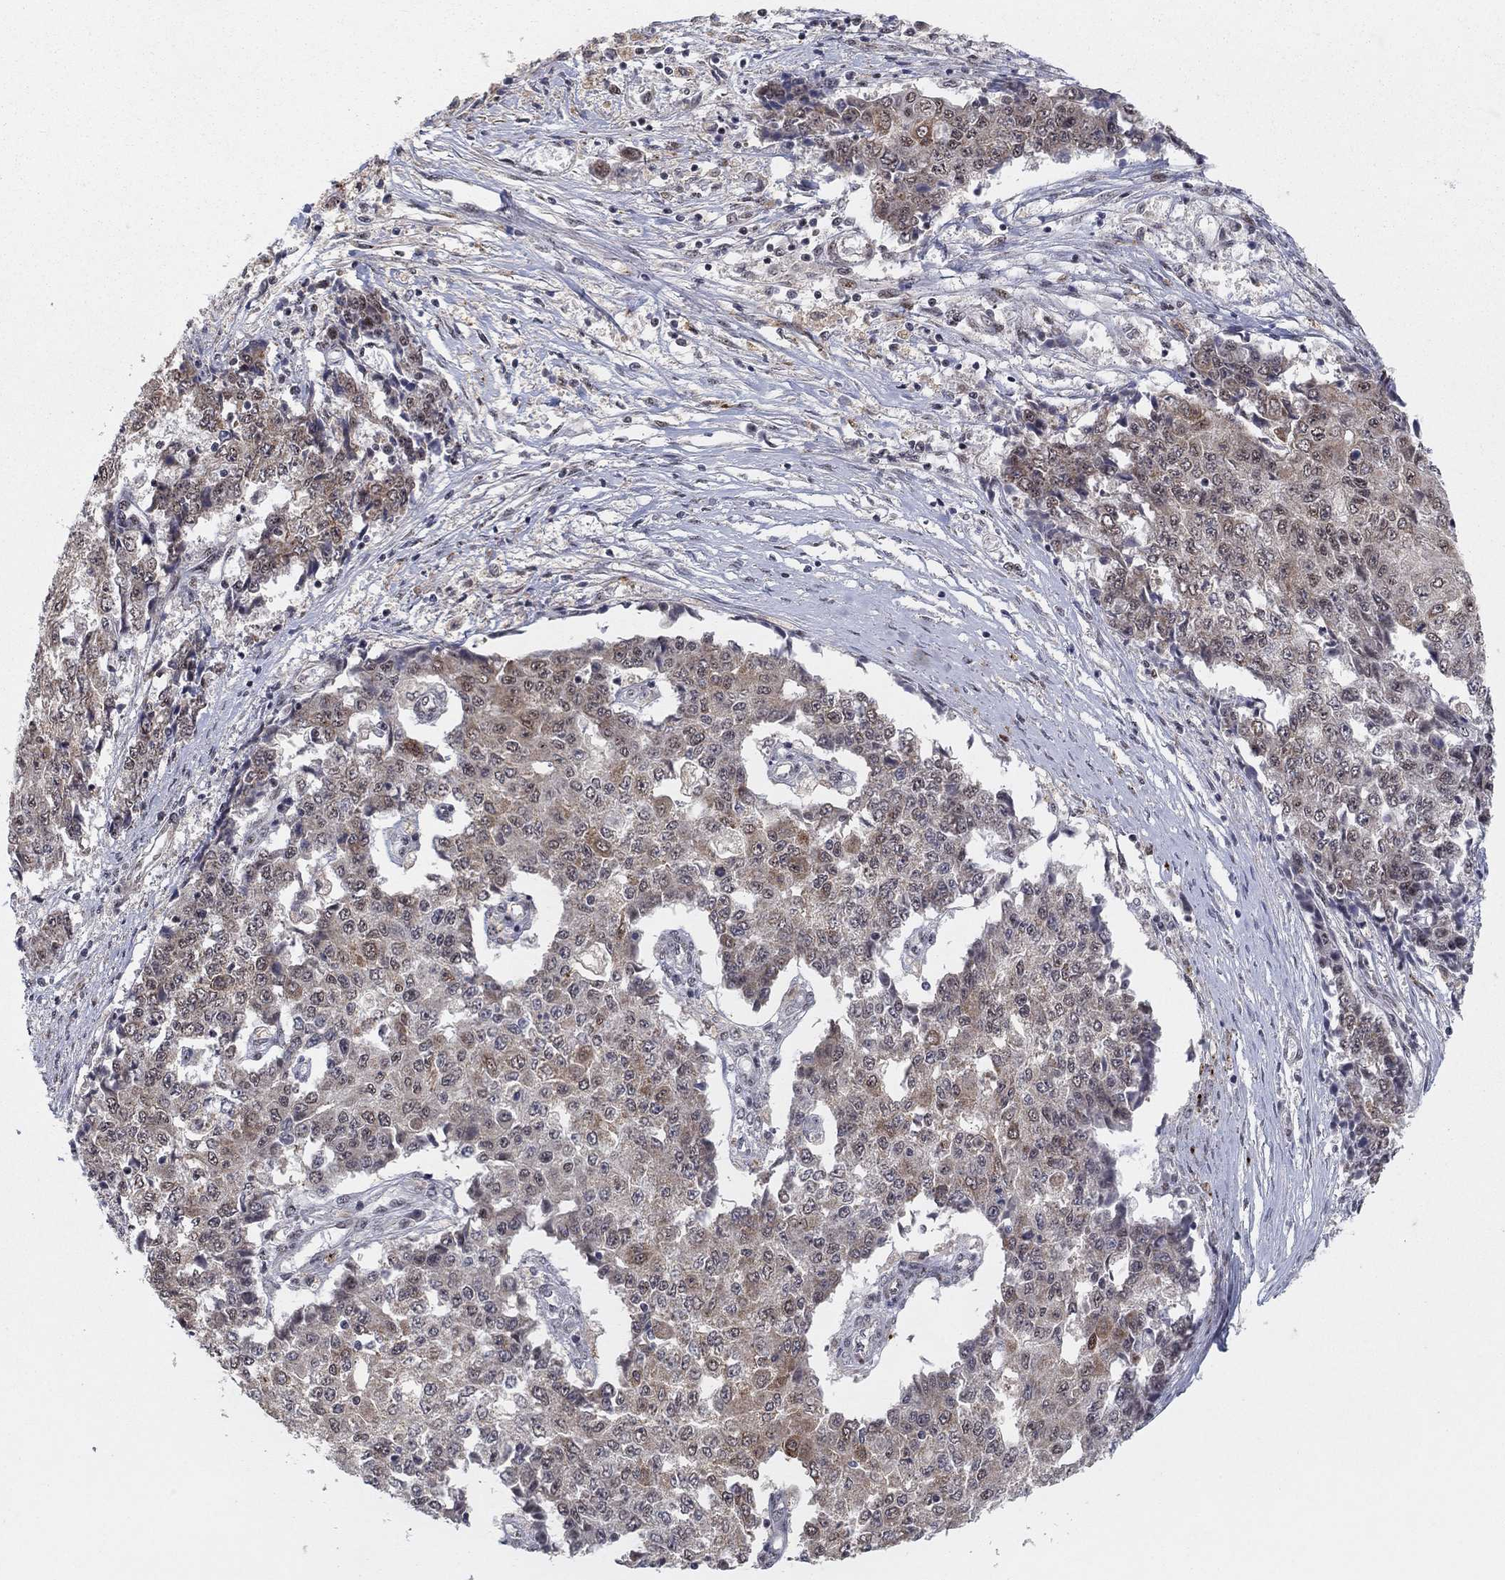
{"staining": {"intensity": "weak", "quantity": "25%-75%", "location": "cytoplasmic/membranous"}, "tissue": "ovarian cancer", "cell_type": "Tumor cells", "image_type": "cancer", "snomed": [{"axis": "morphology", "description": "Carcinoma, endometroid"}, {"axis": "topography", "description": "Ovary"}], "caption": "Ovarian cancer (endometroid carcinoma) stained with DAB (3,3'-diaminobenzidine) IHC reveals low levels of weak cytoplasmic/membranous staining in approximately 25%-75% of tumor cells.", "gene": "ZNF395", "patient": {"sex": "female", "age": 42}}